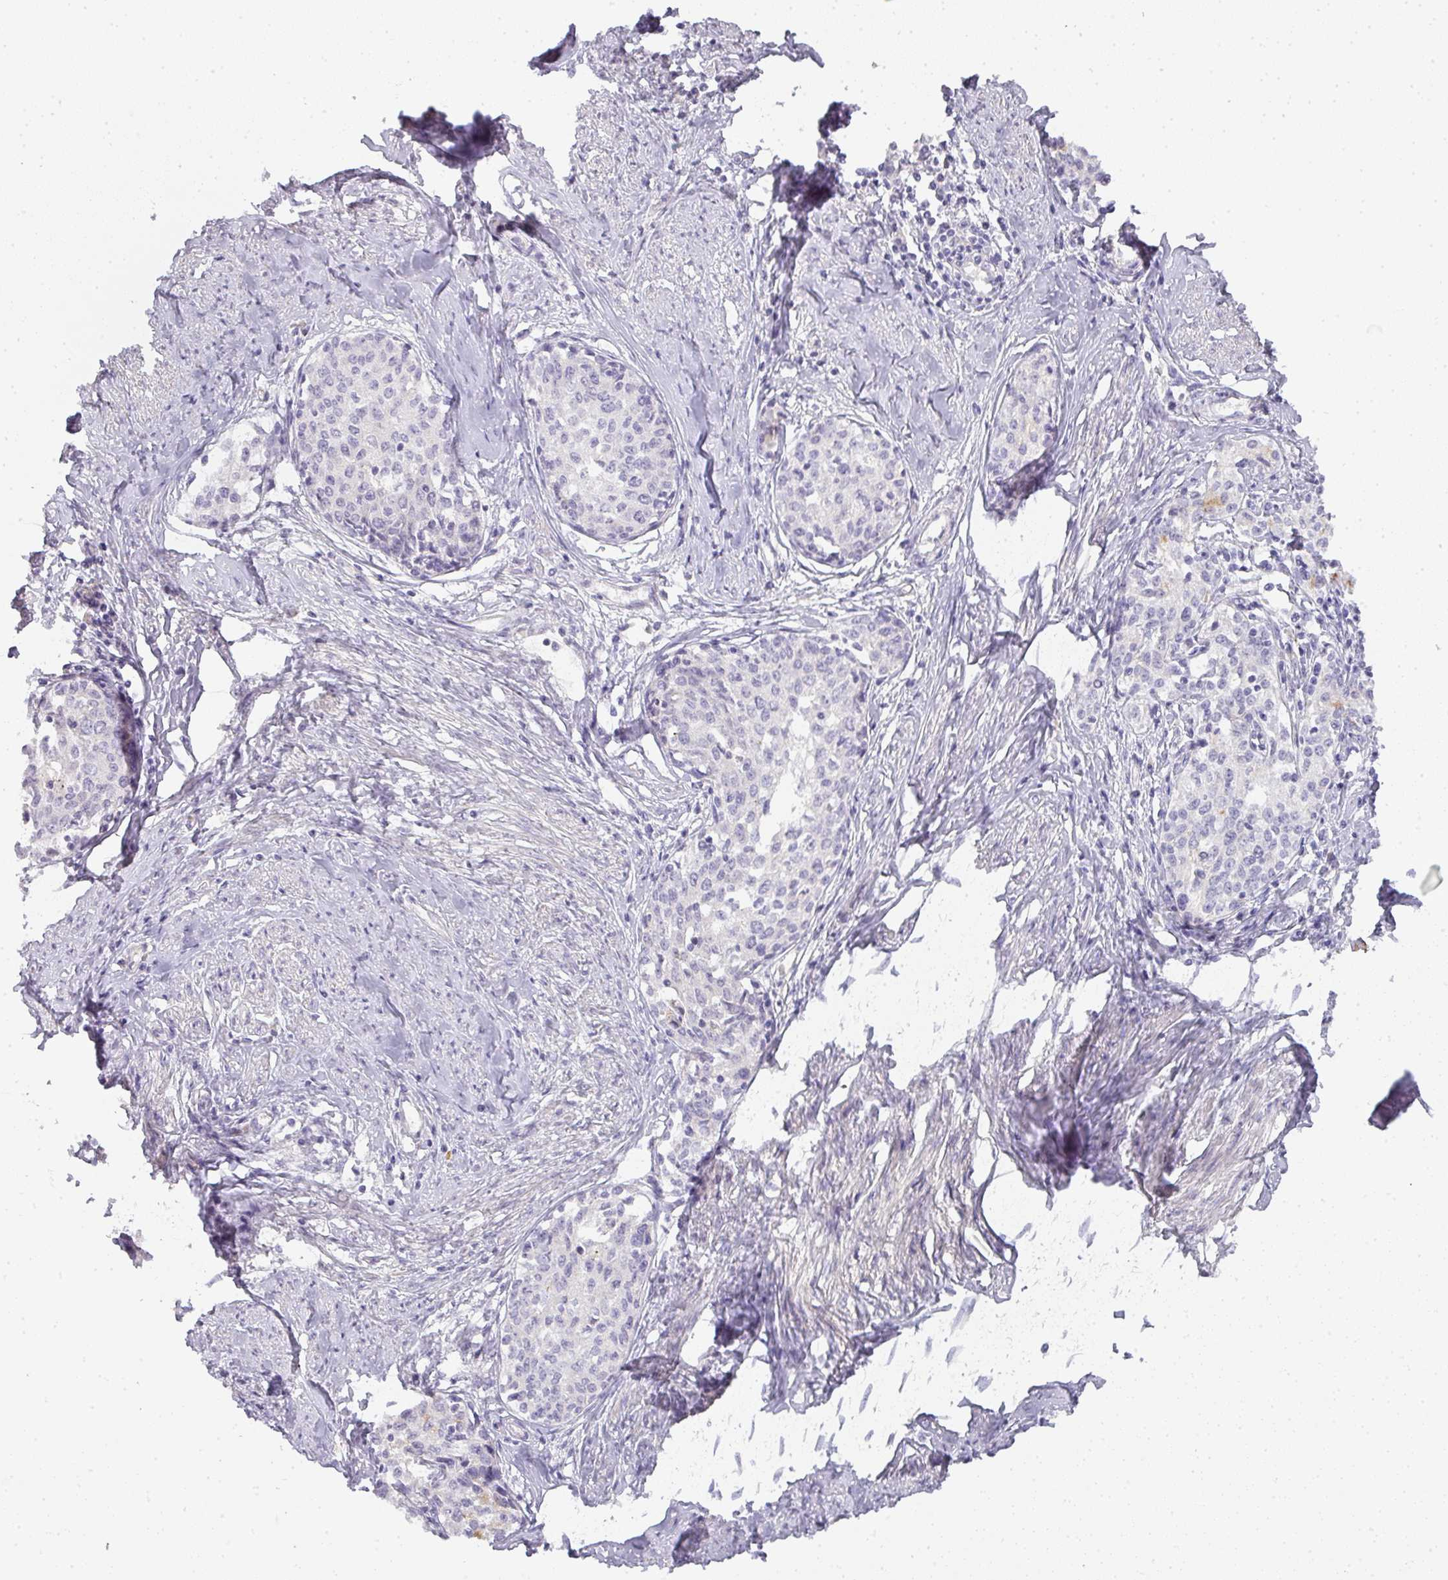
{"staining": {"intensity": "negative", "quantity": "none", "location": "none"}, "tissue": "cervical cancer", "cell_type": "Tumor cells", "image_type": "cancer", "snomed": [{"axis": "morphology", "description": "Squamous cell carcinoma, NOS"}, {"axis": "morphology", "description": "Adenocarcinoma, NOS"}, {"axis": "topography", "description": "Cervix"}], "caption": "Cervical cancer was stained to show a protein in brown. There is no significant positivity in tumor cells.", "gene": "HHEX", "patient": {"sex": "female", "age": 52}}